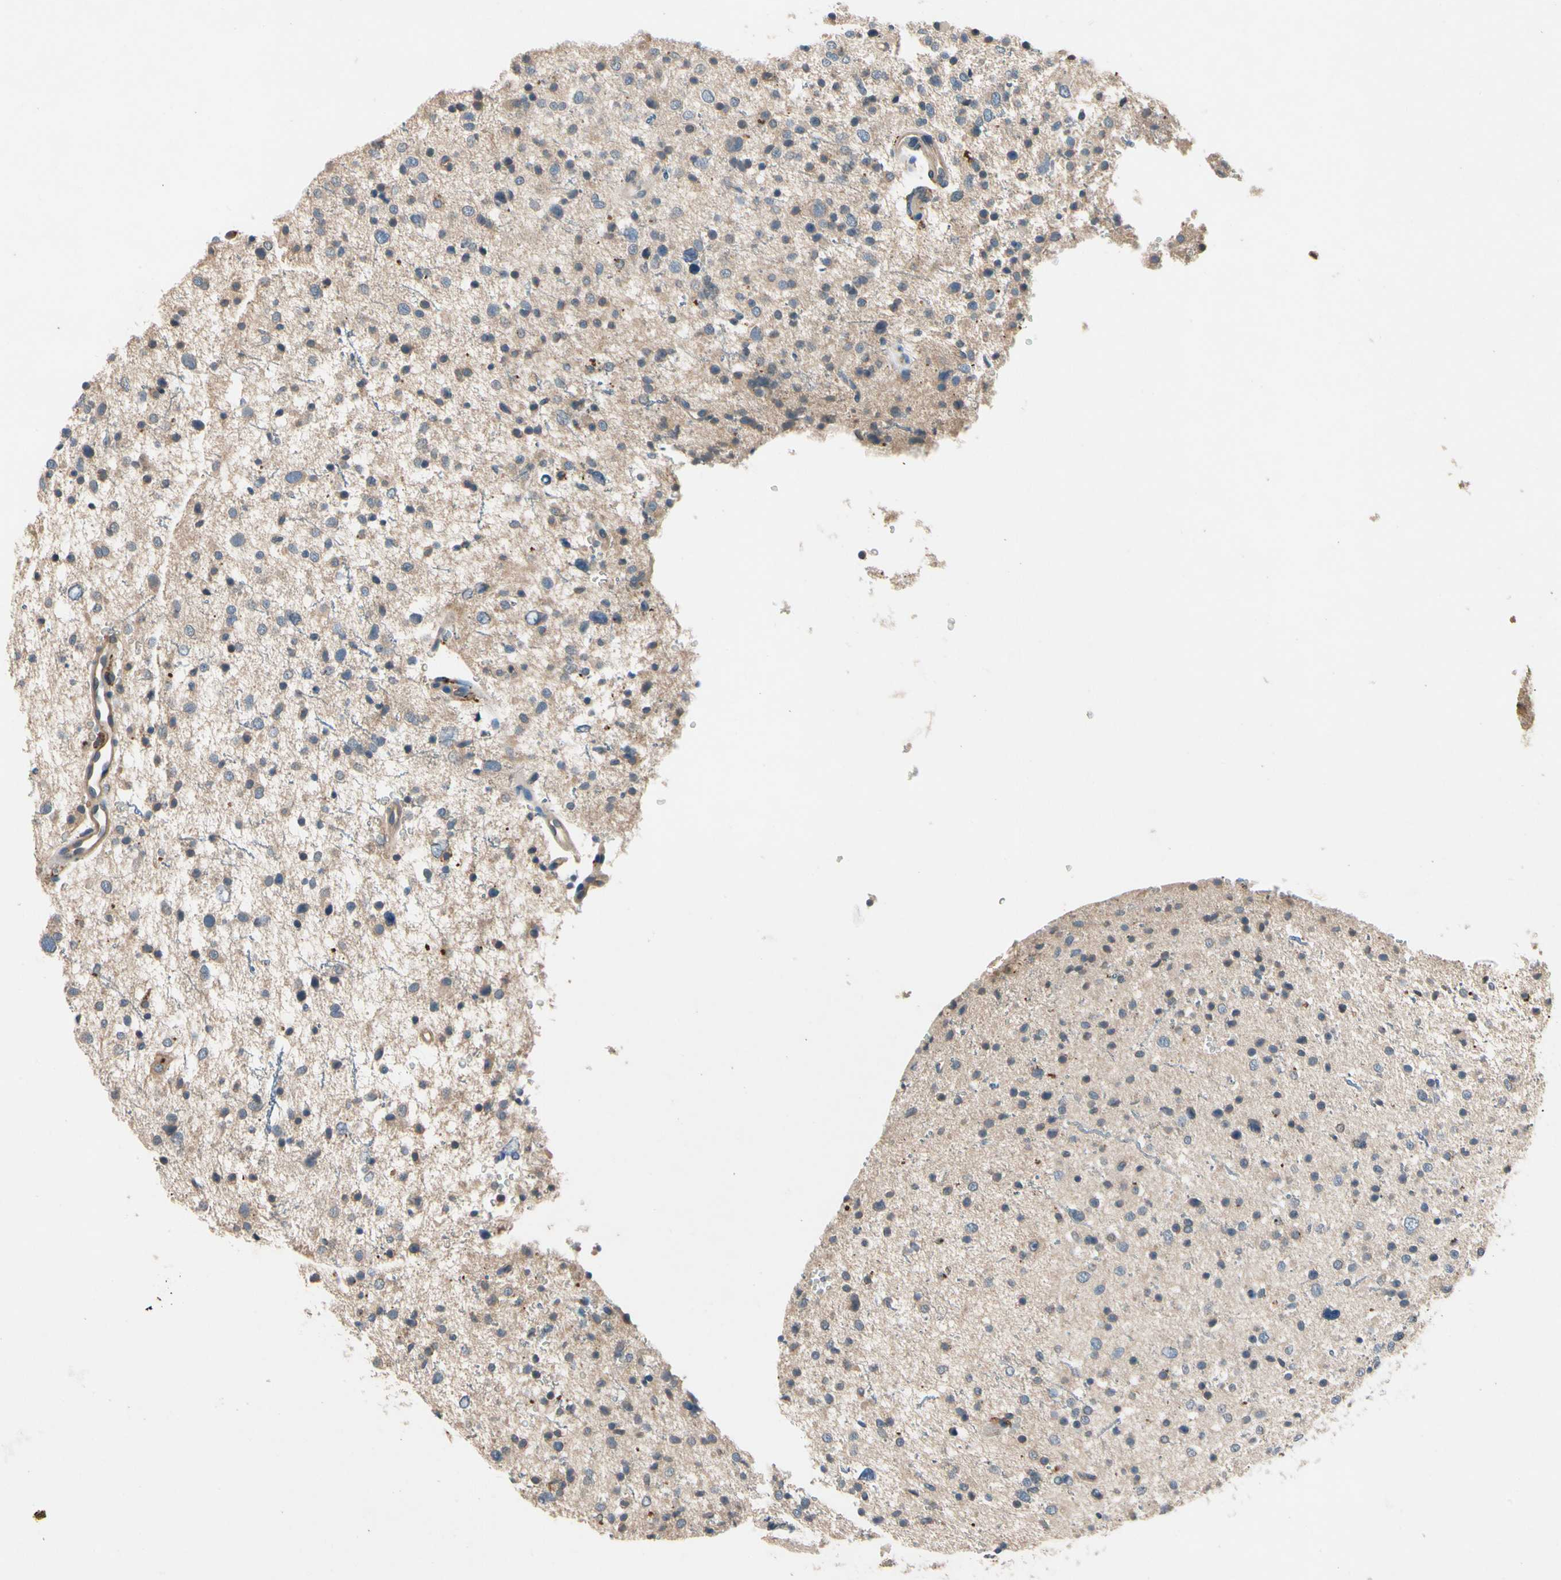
{"staining": {"intensity": "weak", "quantity": "25%-75%", "location": "cytoplasmic/membranous"}, "tissue": "glioma", "cell_type": "Tumor cells", "image_type": "cancer", "snomed": [{"axis": "morphology", "description": "Glioma, malignant, Low grade"}, {"axis": "topography", "description": "Brain"}], "caption": "The image exhibits immunohistochemical staining of malignant low-grade glioma. There is weak cytoplasmic/membranous expression is appreciated in about 25%-75% of tumor cells.", "gene": "IL1RL1", "patient": {"sex": "female", "age": 37}}